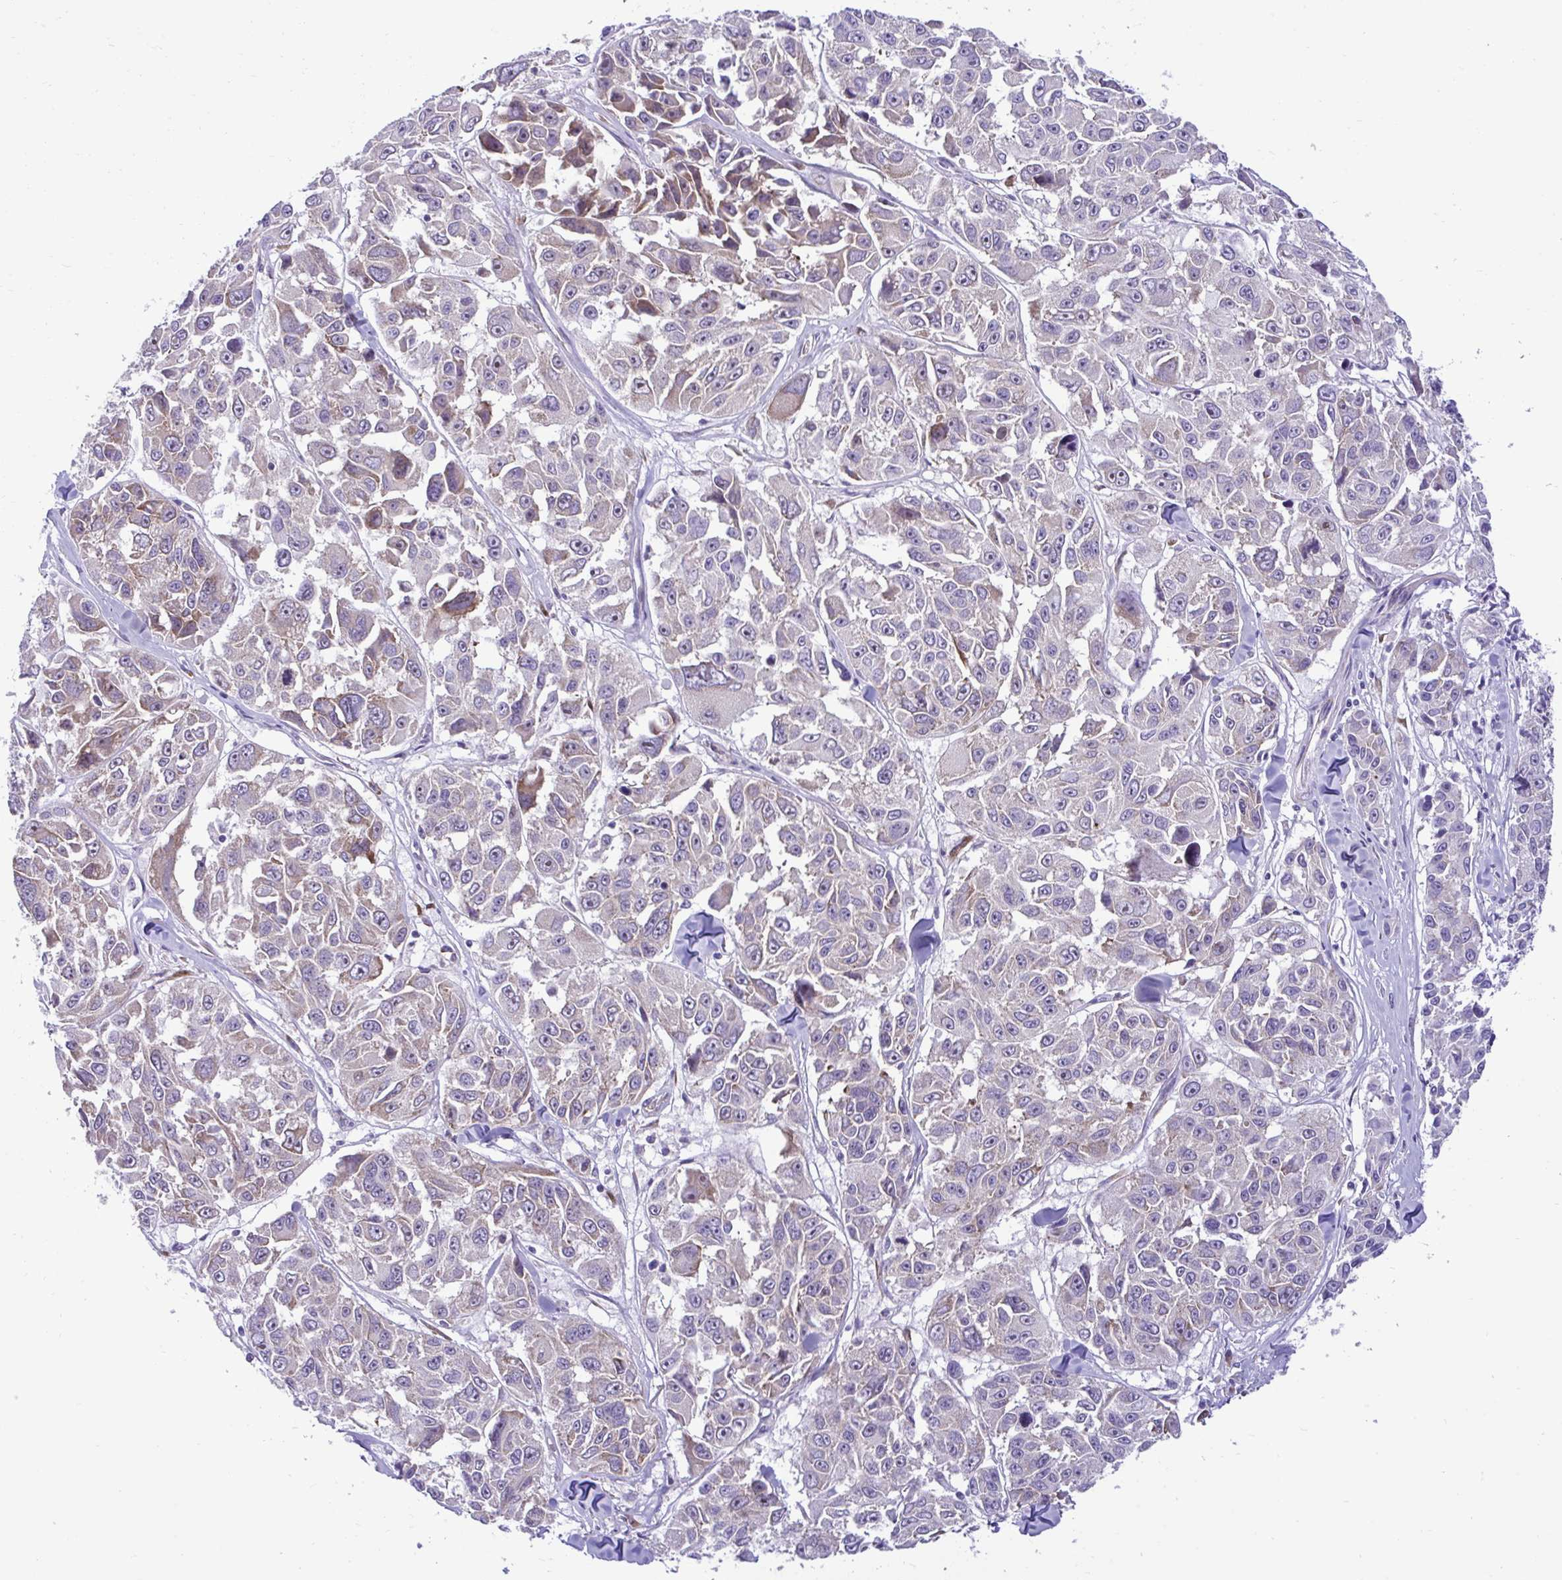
{"staining": {"intensity": "moderate", "quantity": "<25%", "location": "cytoplasmic/membranous"}, "tissue": "melanoma", "cell_type": "Tumor cells", "image_type": "cancer", "snomed": [{"axis": "morphology", "description": "Malignant melanoma, NOS"}, {"axis": "topography", "description": "Skin"}], "caption": "Tumor cells display low levels of moderate cytoplasmic/membranous expression in approximately <25% of cells in human malignant melanoma. The staining is performed using DAB (3,3'-diaminobenzidine) brown chromogen to label protein expression. The nuclei are counter-stained blue using hematoxylin.", "gene": "RPL7", "patient": {"sex": "female", "age": 66}}